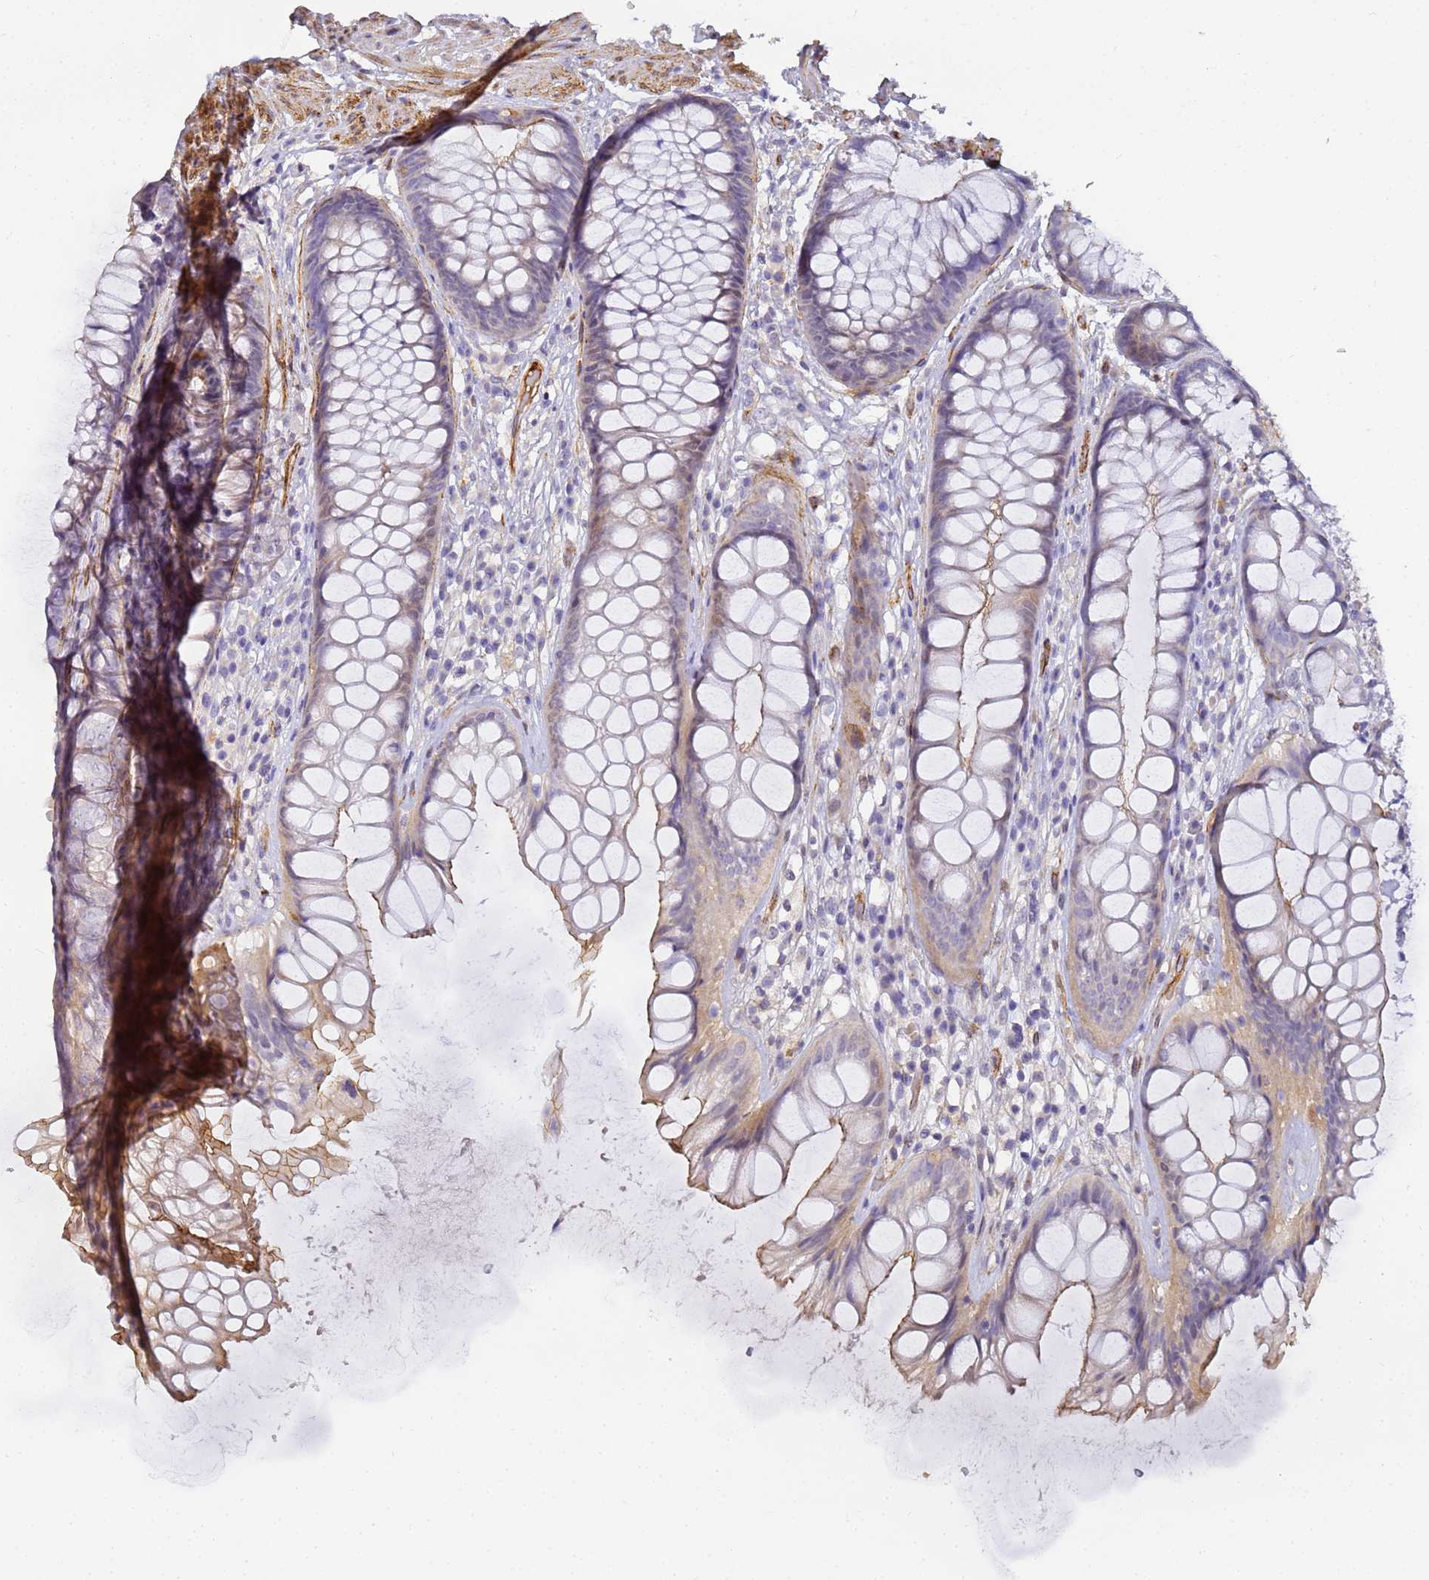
{"staining": {"intensity": "moderate", "quantity": "<25%", "location": "cytoplasmic/membranous"}, "tissue": "rectum", "cell_type": "Glandular cells", "image_type": "normal", "snomed": [{"axis": "morphology", "description": "Normal tissue, NOS"}, {"axis": "topography", "description": "Rectum"}], "caption": "Immunohistochemical staining of normal rectum demonstrates moderate cytoplasmic/membranous protein positivity in approximately <25% of glandular cells.", "gene": "CFHR1", "patient": {"sex": "male", "age": 74}}